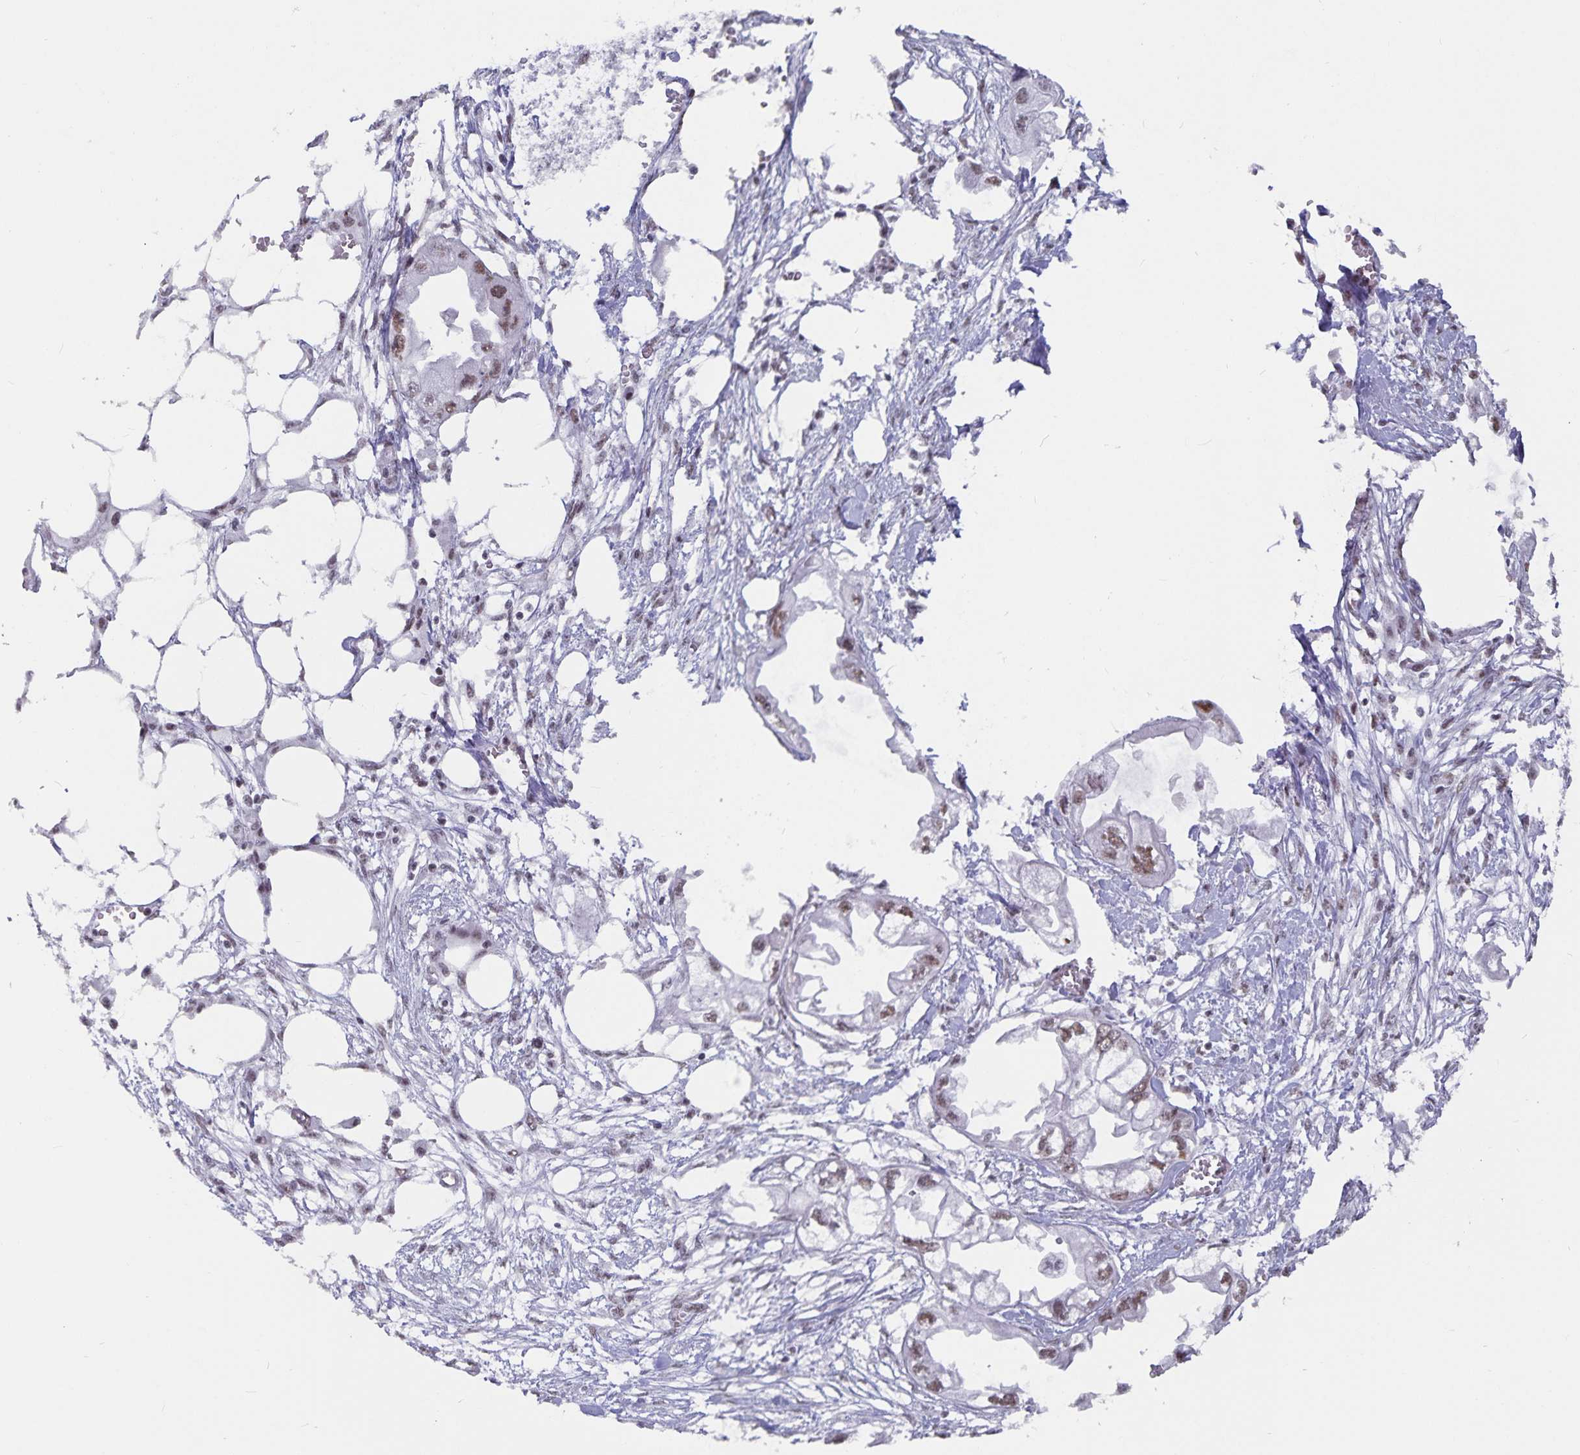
{"staining": {"intensity": "moderate", "quantity": ">75%", "location": "nuclear"}, "tissue": "endometrial cancer", "cell_type": "Tumor cells", "image_type": "cancer", "snomed": [{"axis": "morphology", "description": "Adenocarcinoma, NOS"}, {"axis": "morphology", "description": "Adenocarcinoma, metastatic, NOS"}, {"axis": "topography", "description": "Adipose tissue"}, {"axis": "topography", "description": "Endometrium"}], "caption": "DAB (3,3'-diaminobenzidine) immunohistochemical staining of human endometrial cancer (adenocarcinoma) reveals moderate nuclear protein positivity in about >75% of tumor cells.", "gene": "PBX2", "patient": {"sex": "female", "age": 67}}